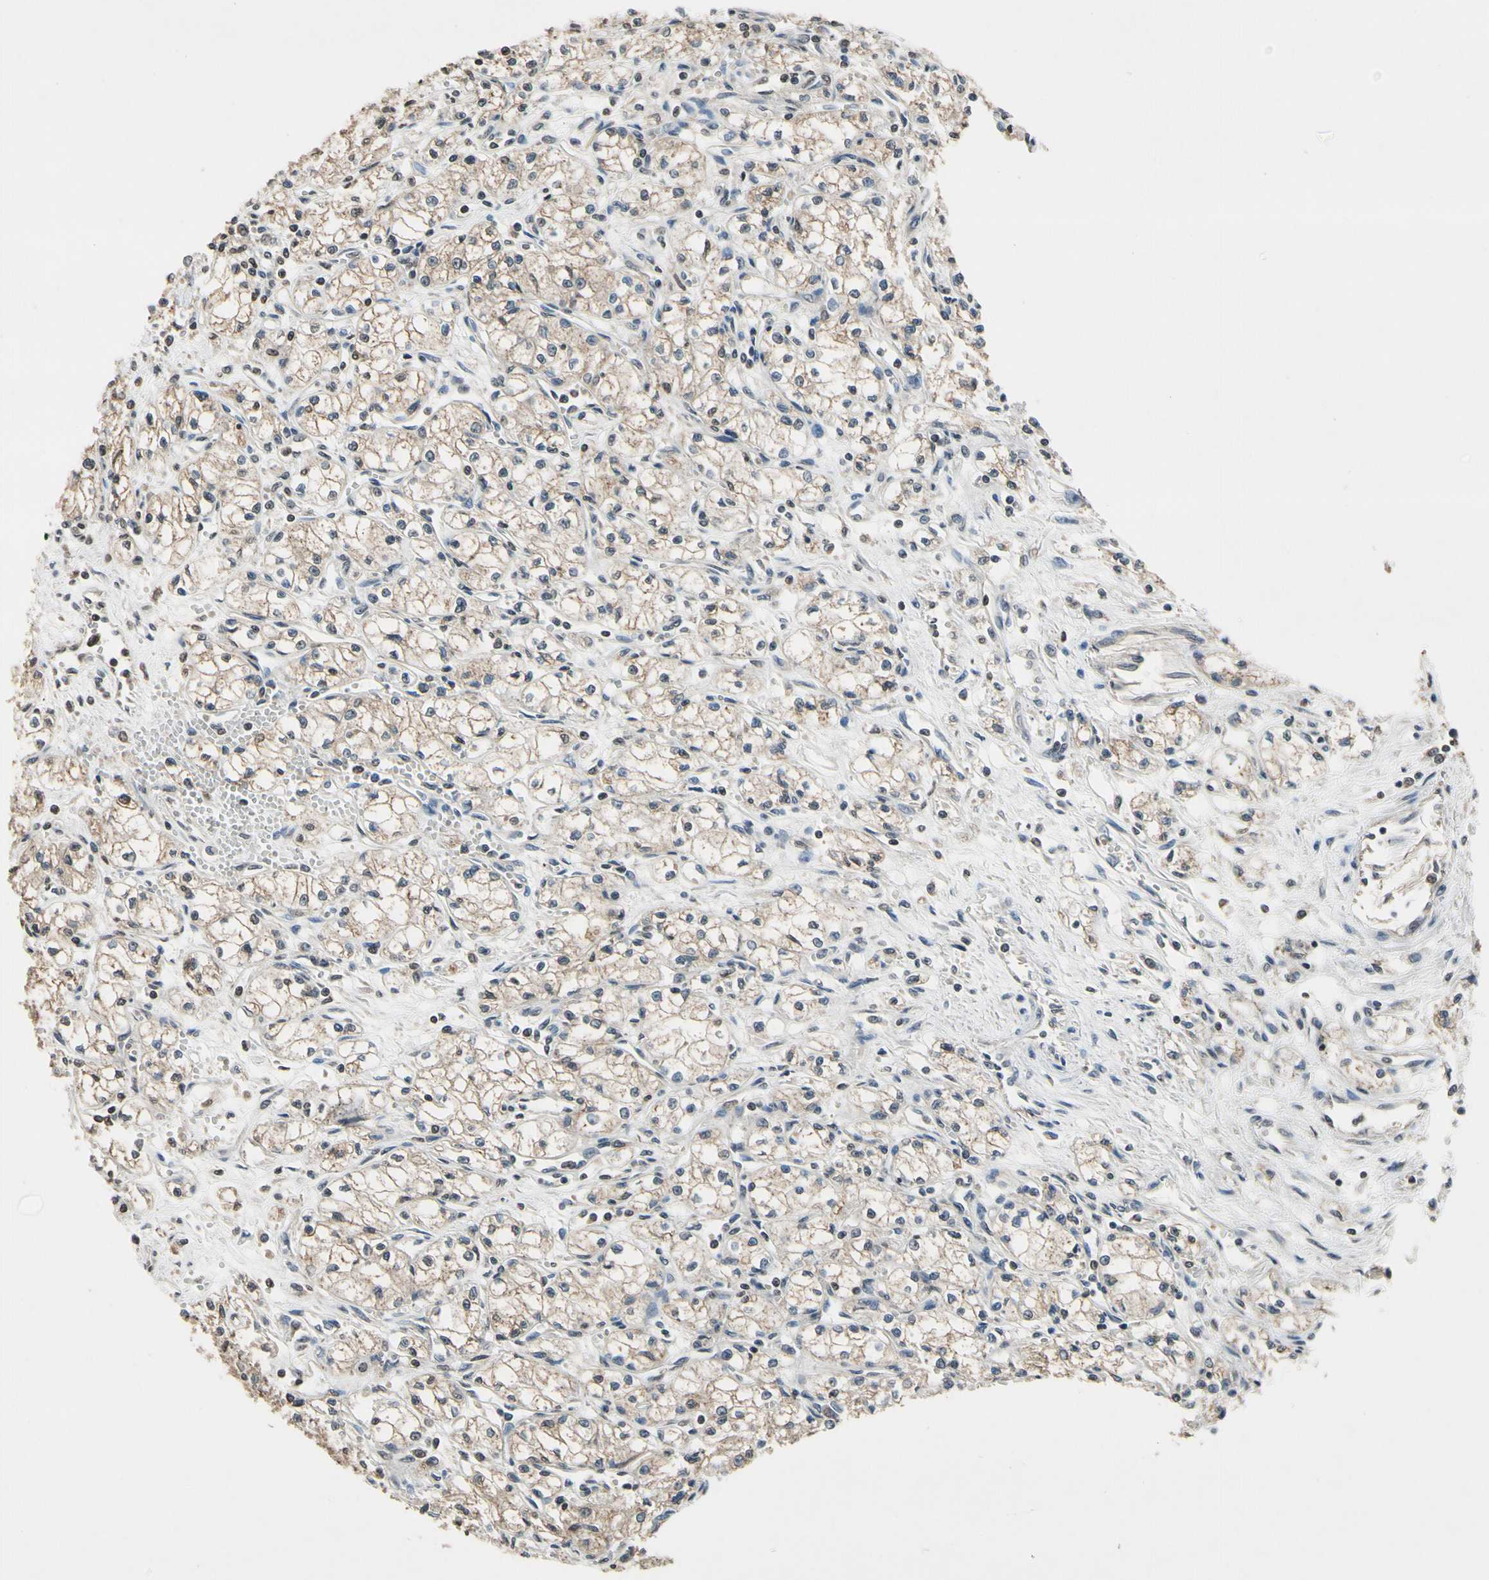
{"staining": {"intensity": "moderate", "quantity": ">75%", "location": "cytoplasmic/membranous"}, "tissue": "renal cancer", "cell_type": "Tumor cells", "image_type": "cancer", "snomed": [{"axis": "morphology", "description": "Normal tissue, NOS"}, {"axis": "morphology", "description": "Adenocarcinoma, NOS"}, {"axis": "topography", "description": "Kidney"}], "caption": "This histopathology image demonstrates immunohistochemistry (IHC) staining of human renal cancer (adenocarcinoma), with medium moderate cytoplasmic/membranous staining in about >75% of tumor cells.", "gene": "GCLC", "patient": {"sex": "male", "age": 59}}